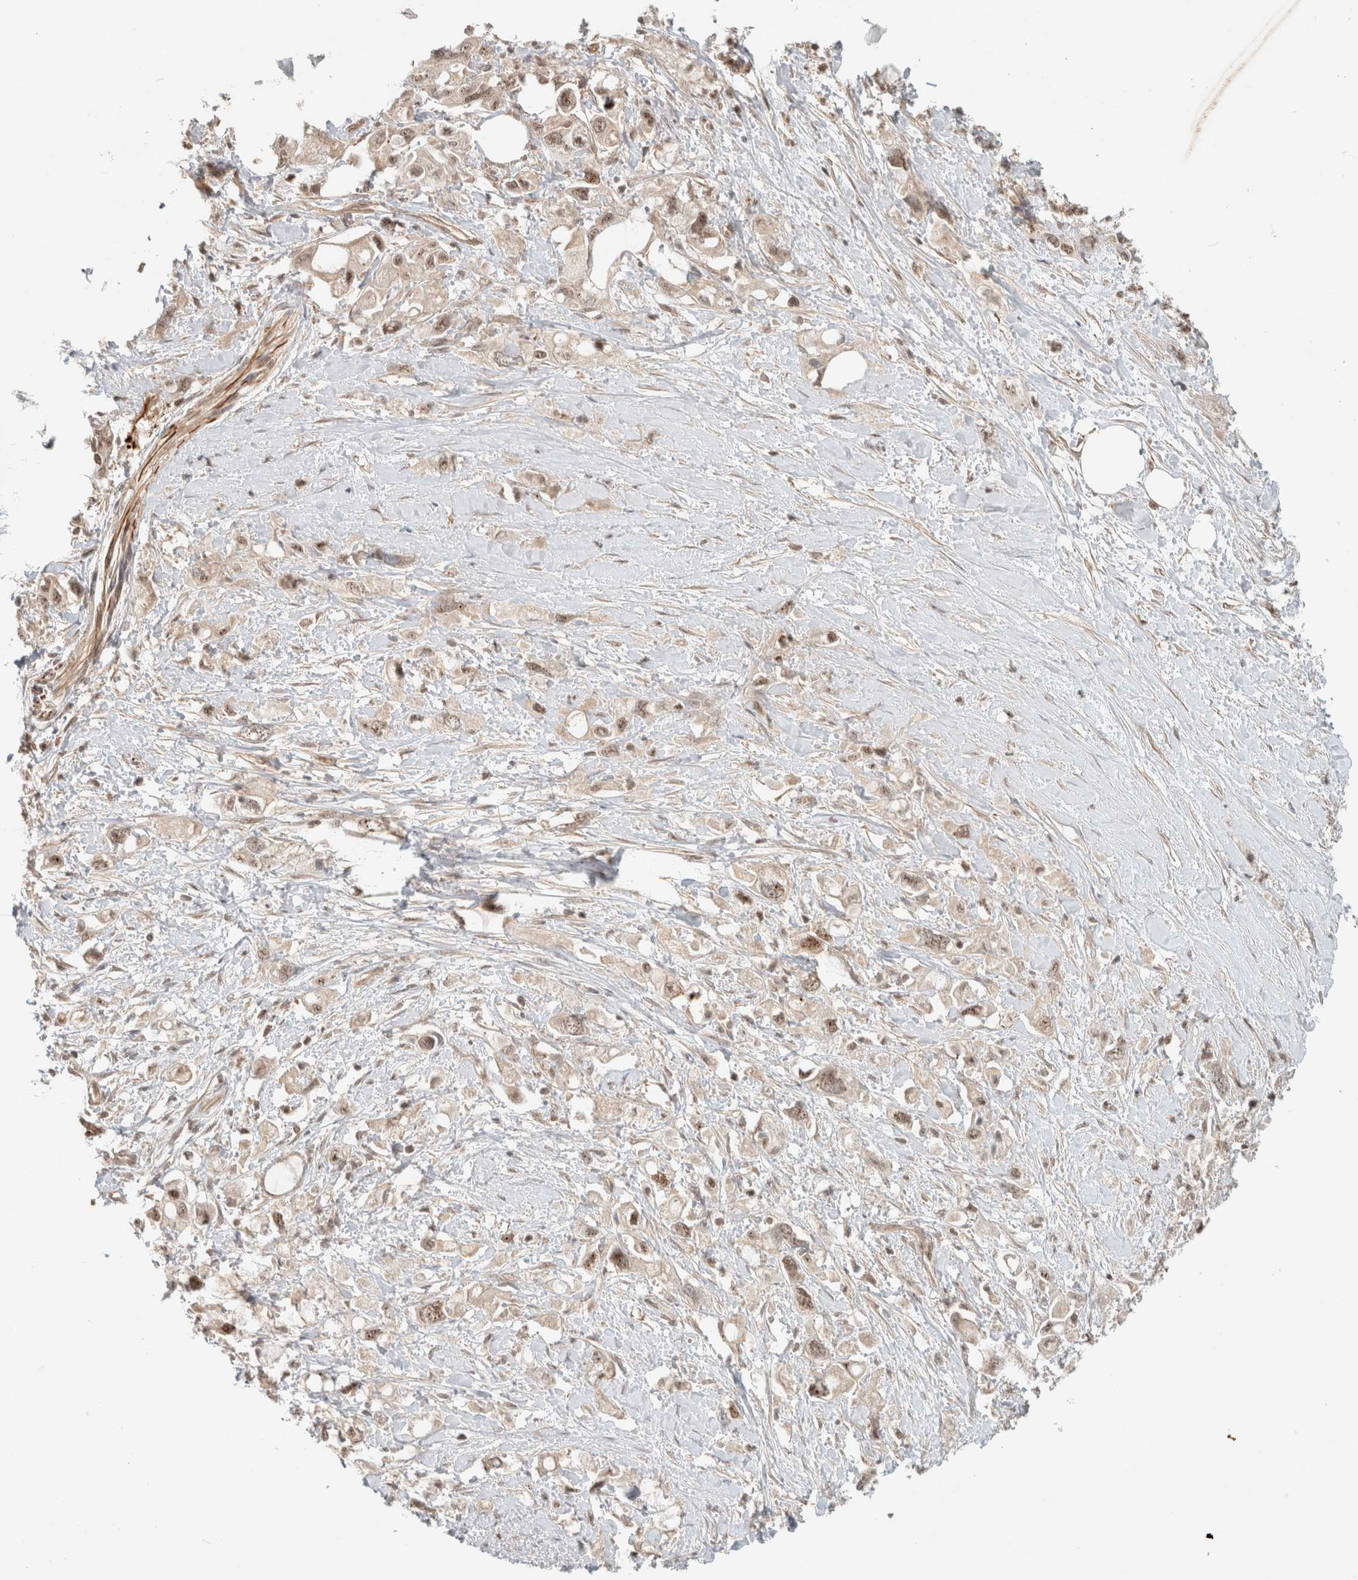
{"staining": {"intensity": "weak", "quantity": ">75%", "location": "cytoplasmic/membranous,nuclear"}, "tissue": "pancreatic cancer", "cell_type": "Tumor cells", "image_type": "cancer", "snomed": [{"axis": "morphology", "description": "Adenocarcinoma, NOS"}, {"axis": "topography", "description": "Pancreas"}], "caption": "This is a photomicrograph of immunohistochemistry (IHC) staining of pancreatic cancer (adenocarcinoma), which shows weak expression in the cytoplasmic/membranous and nuclear of tumor cells.", "gene": "CAAP1", "patient": {"sex": "female", "age": 56}}